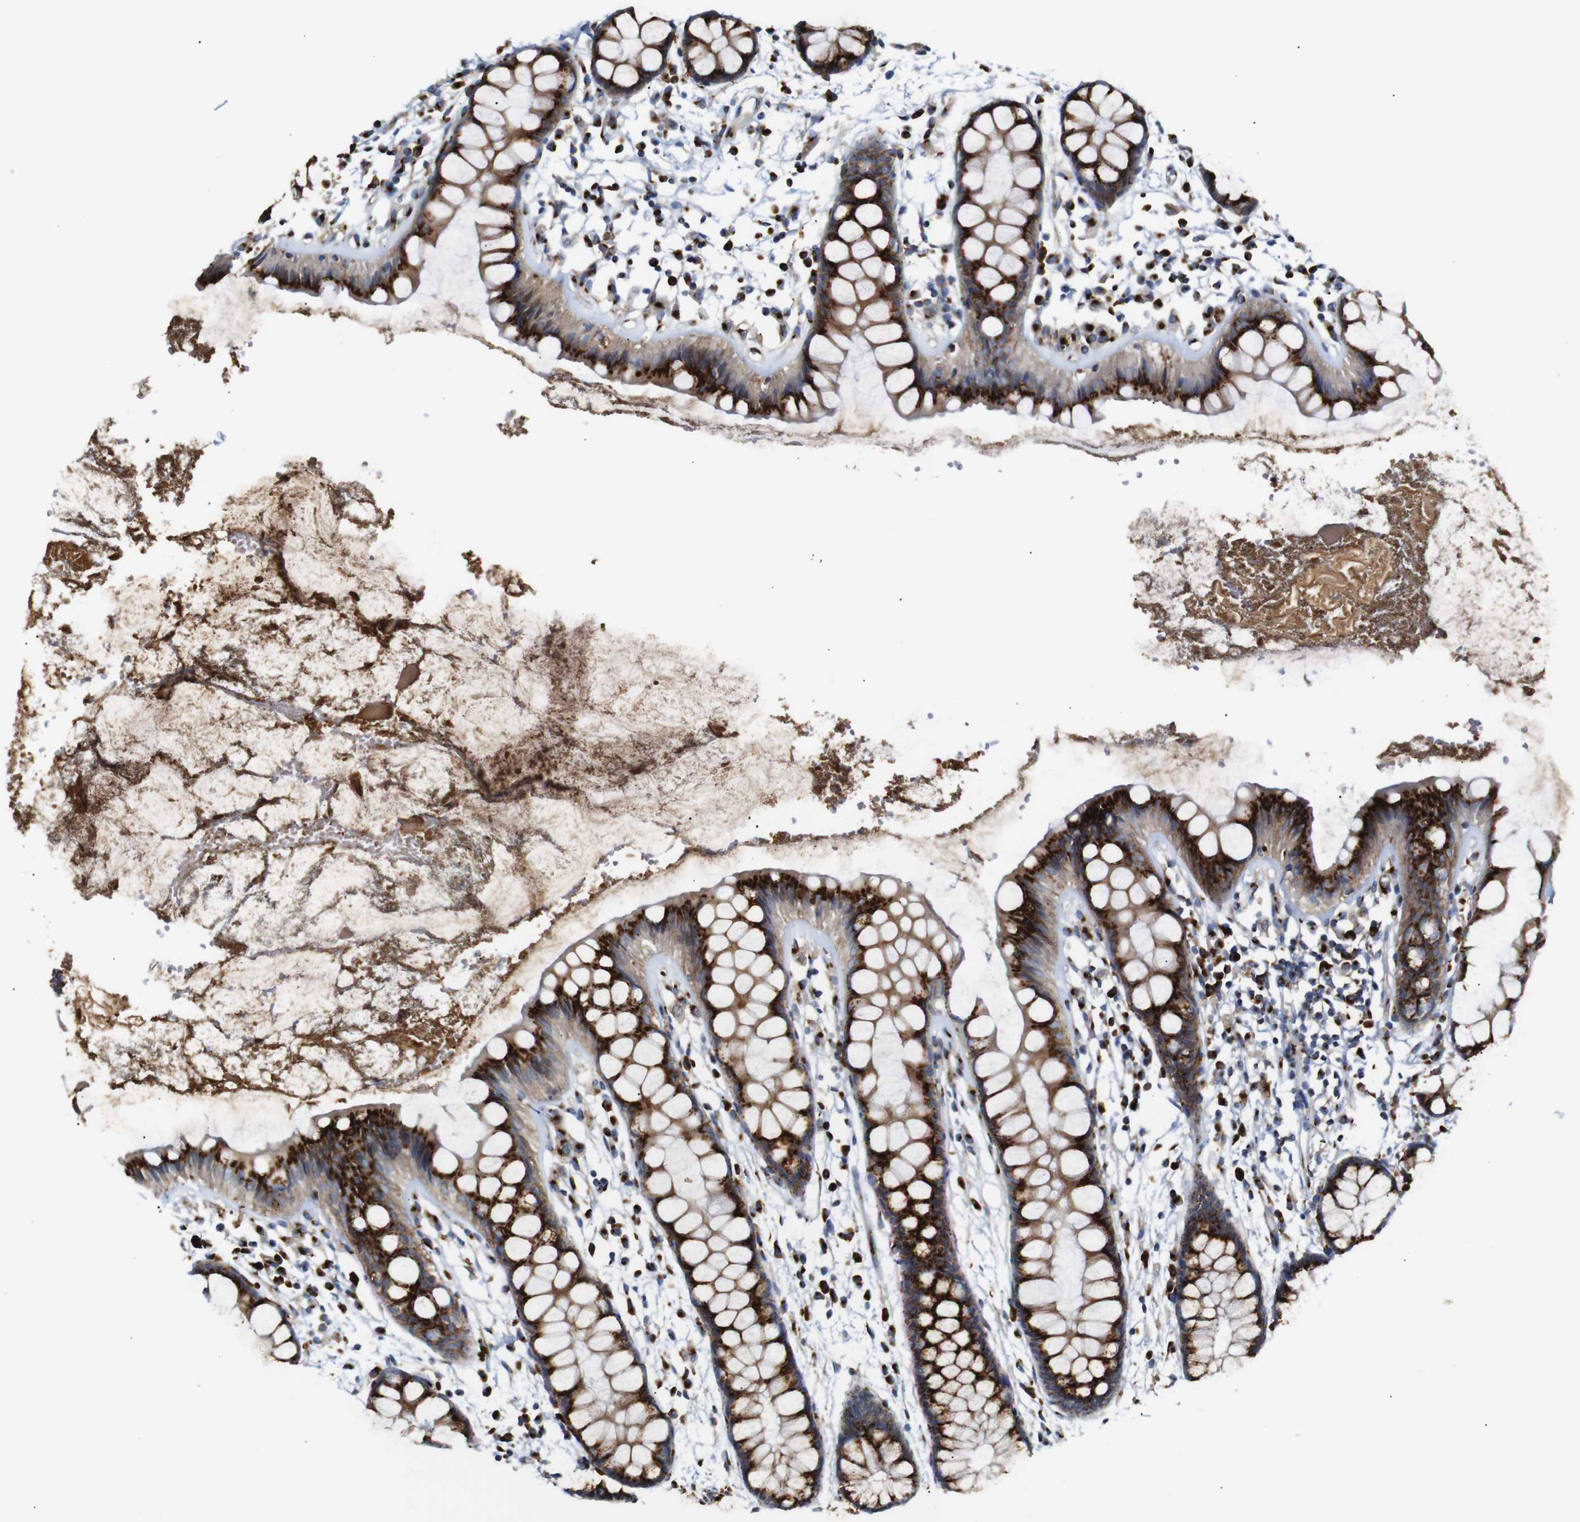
{"staining": {"intensity": "strong", "quantity": ">75%", "location": "cytoplasmic/membranous"}, "tissue": "rectum", "cell_type": "Glandular cells", "image_type": "normal", "snomed": [{"axis": "morphology", "description": "Normal tissue, NOS"}, {"axis": "topography", "description": "Rectum"}], "caption": "Strong cytoplasmic/membranous staining is appreciated in about >75% of glandular cells in benign rectum. (IHC, brightfield microscopy, high magnification).", "gene": "TGOLN2", "patient": {"sex": "female", "age": 66}}